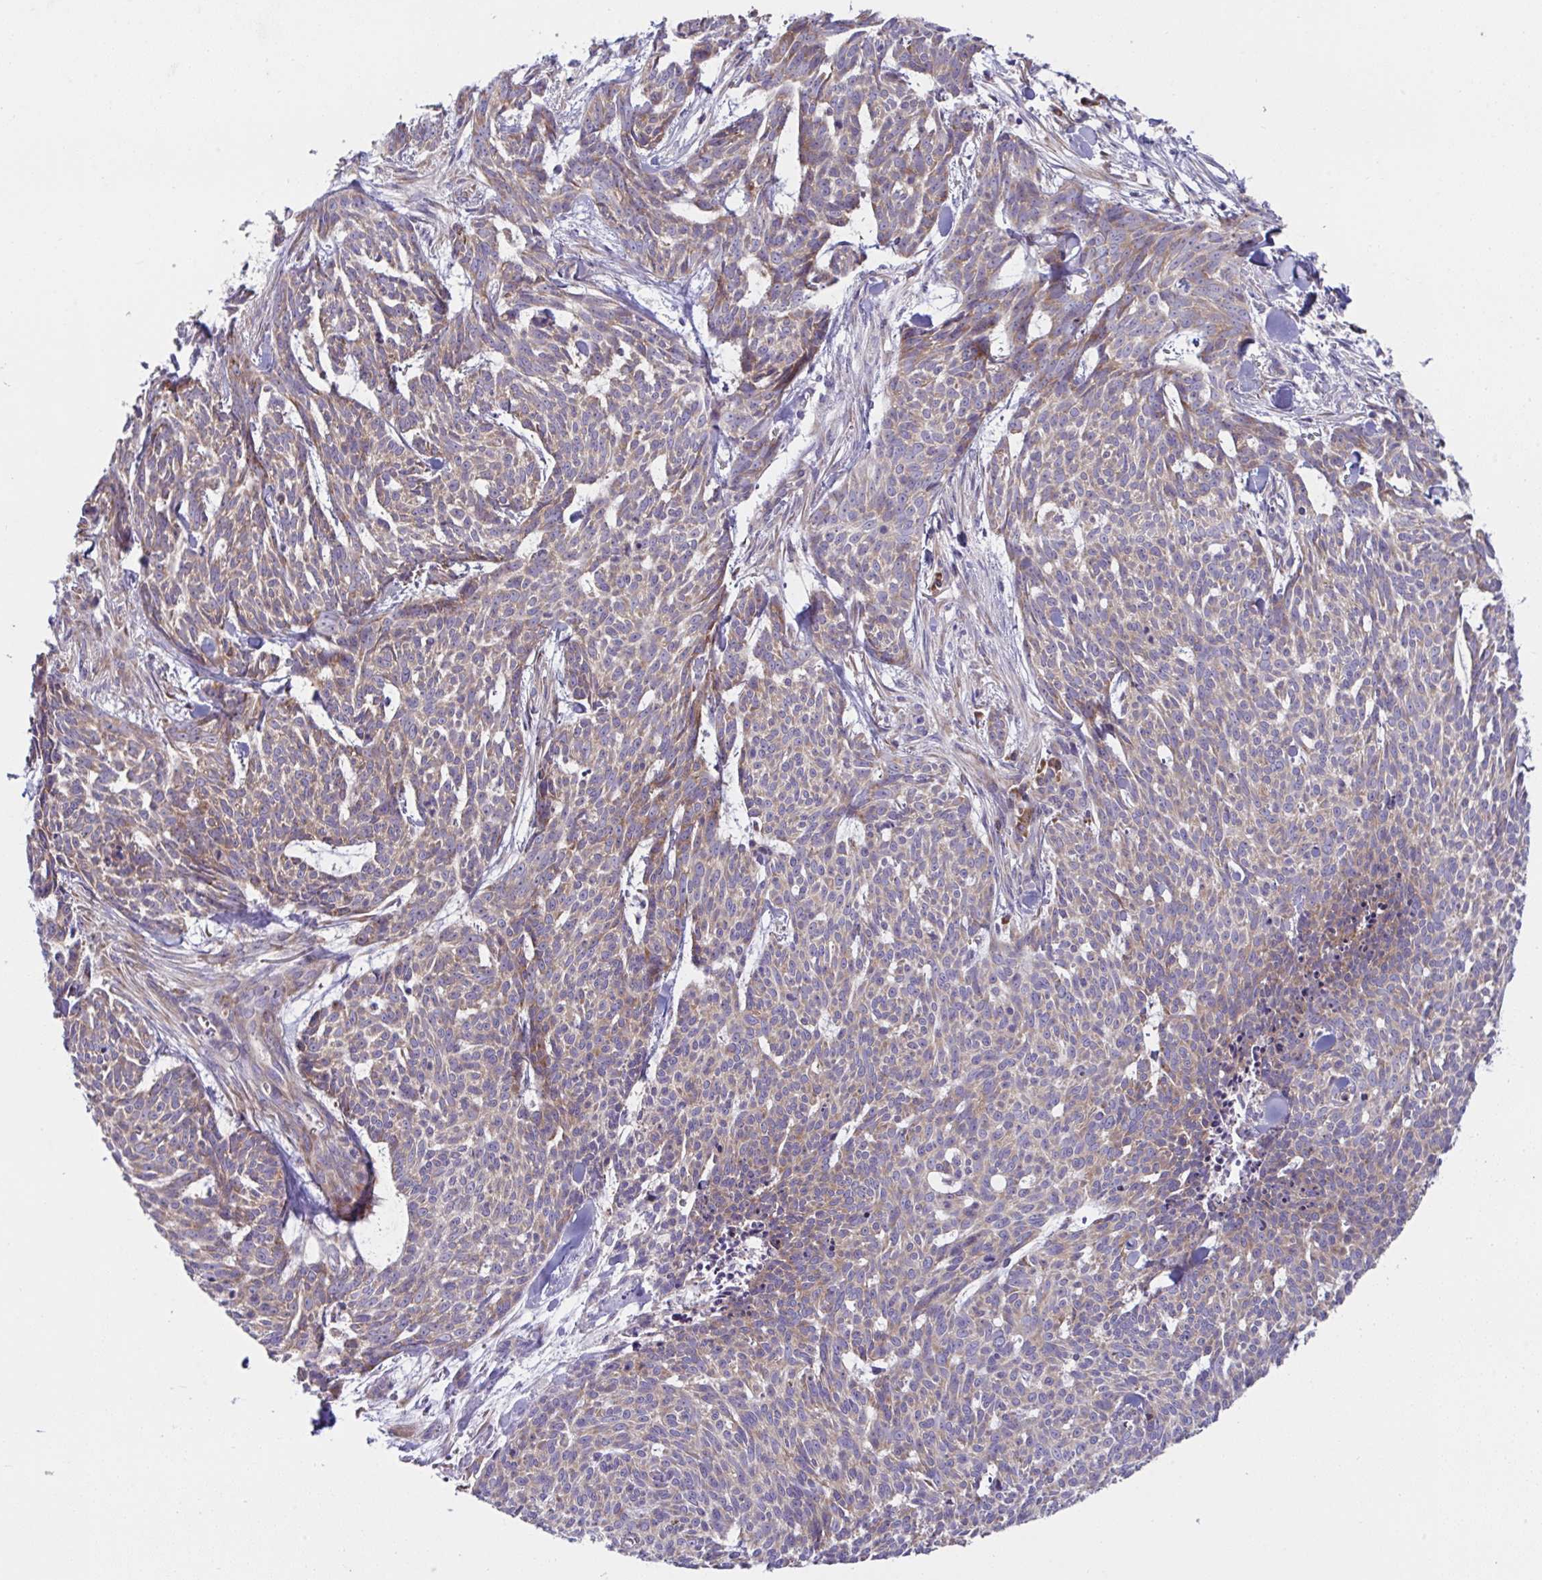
{"staining": {"intensity": "weak", "quantity": ">75%", "location": "cytoplasmic/membranous"}, "tissue": "skin cancer", "cell_type": "Tumor cells", "image_type": "cancer", "snomed": [{"axis": "morphology", "description": "Basal cell carcinoma"}, {"axis": "topography", "description": "Skin"}], "caption": "Protein staining by IHC displays weak cytoplasmic/membranous staining in about >75% of tumor cells in skin cancer.", "gene": "FAU", "patient": {"sex": "female", "age": 93}}